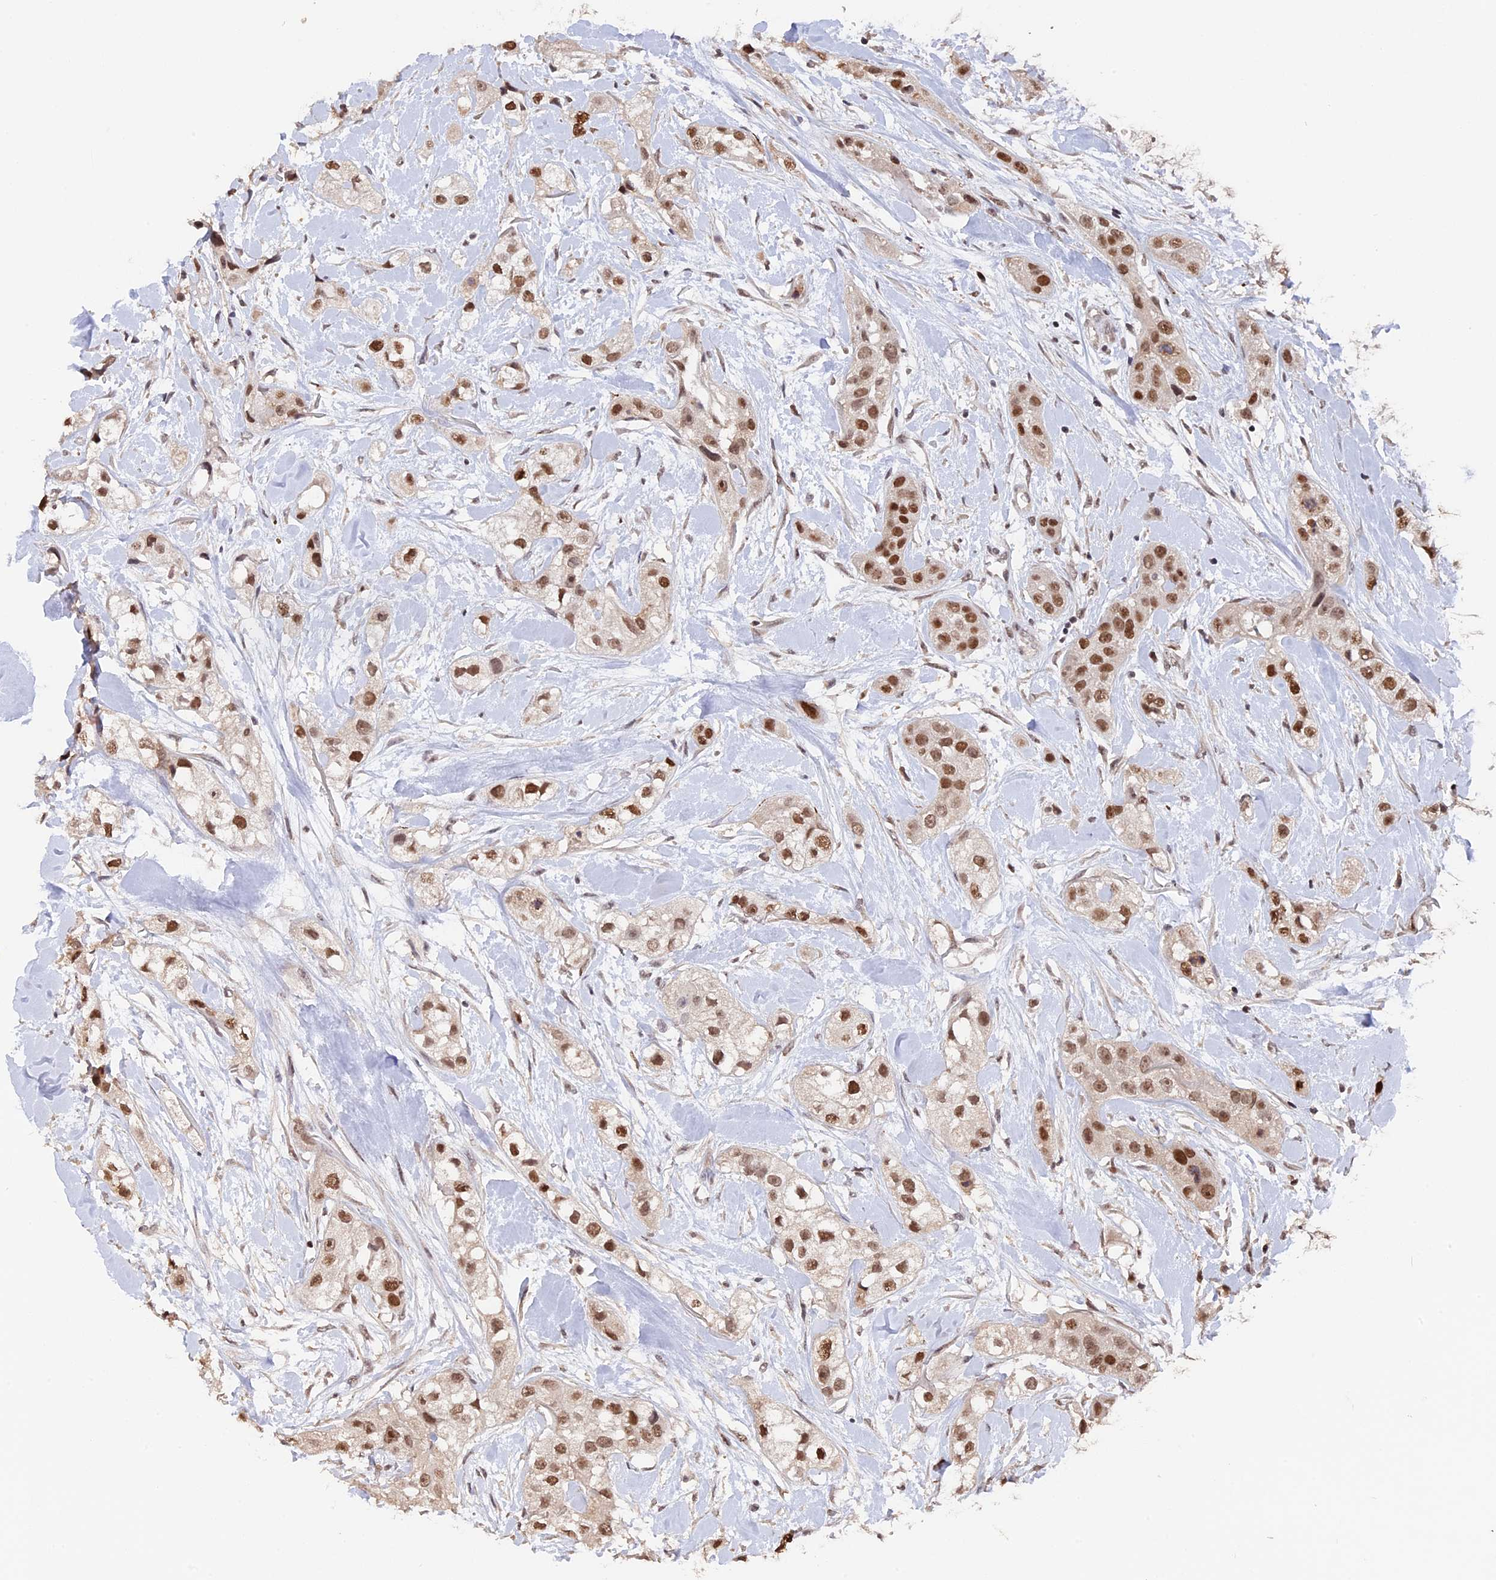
{"staining": {"intensity": "moderate", "quantity": ">75%", "location": "nuclear"}, "tissue": "head and neck cancer", "cell_type": "Tumor cells", "image_type": "cancer", "snomed": [{"axis": "morphology", "description": "Normal tissue, NOS"}, {"axis": "morphology", "description": "Squamous cell carcinoma, NOS"}, {"axis": "topography", "description": "Skeletal muscle"}, {"axis": "topography", "description": "Head-Neck"}], "caption": "Head and neck cancer (squamous cell carcinoma) stained with a brown dye demonstrates moderate nuclear positive staining in approximately >75% of tumor cells.", "gene": "RFC5", "patient": {"sex": "male", "age": 51}}